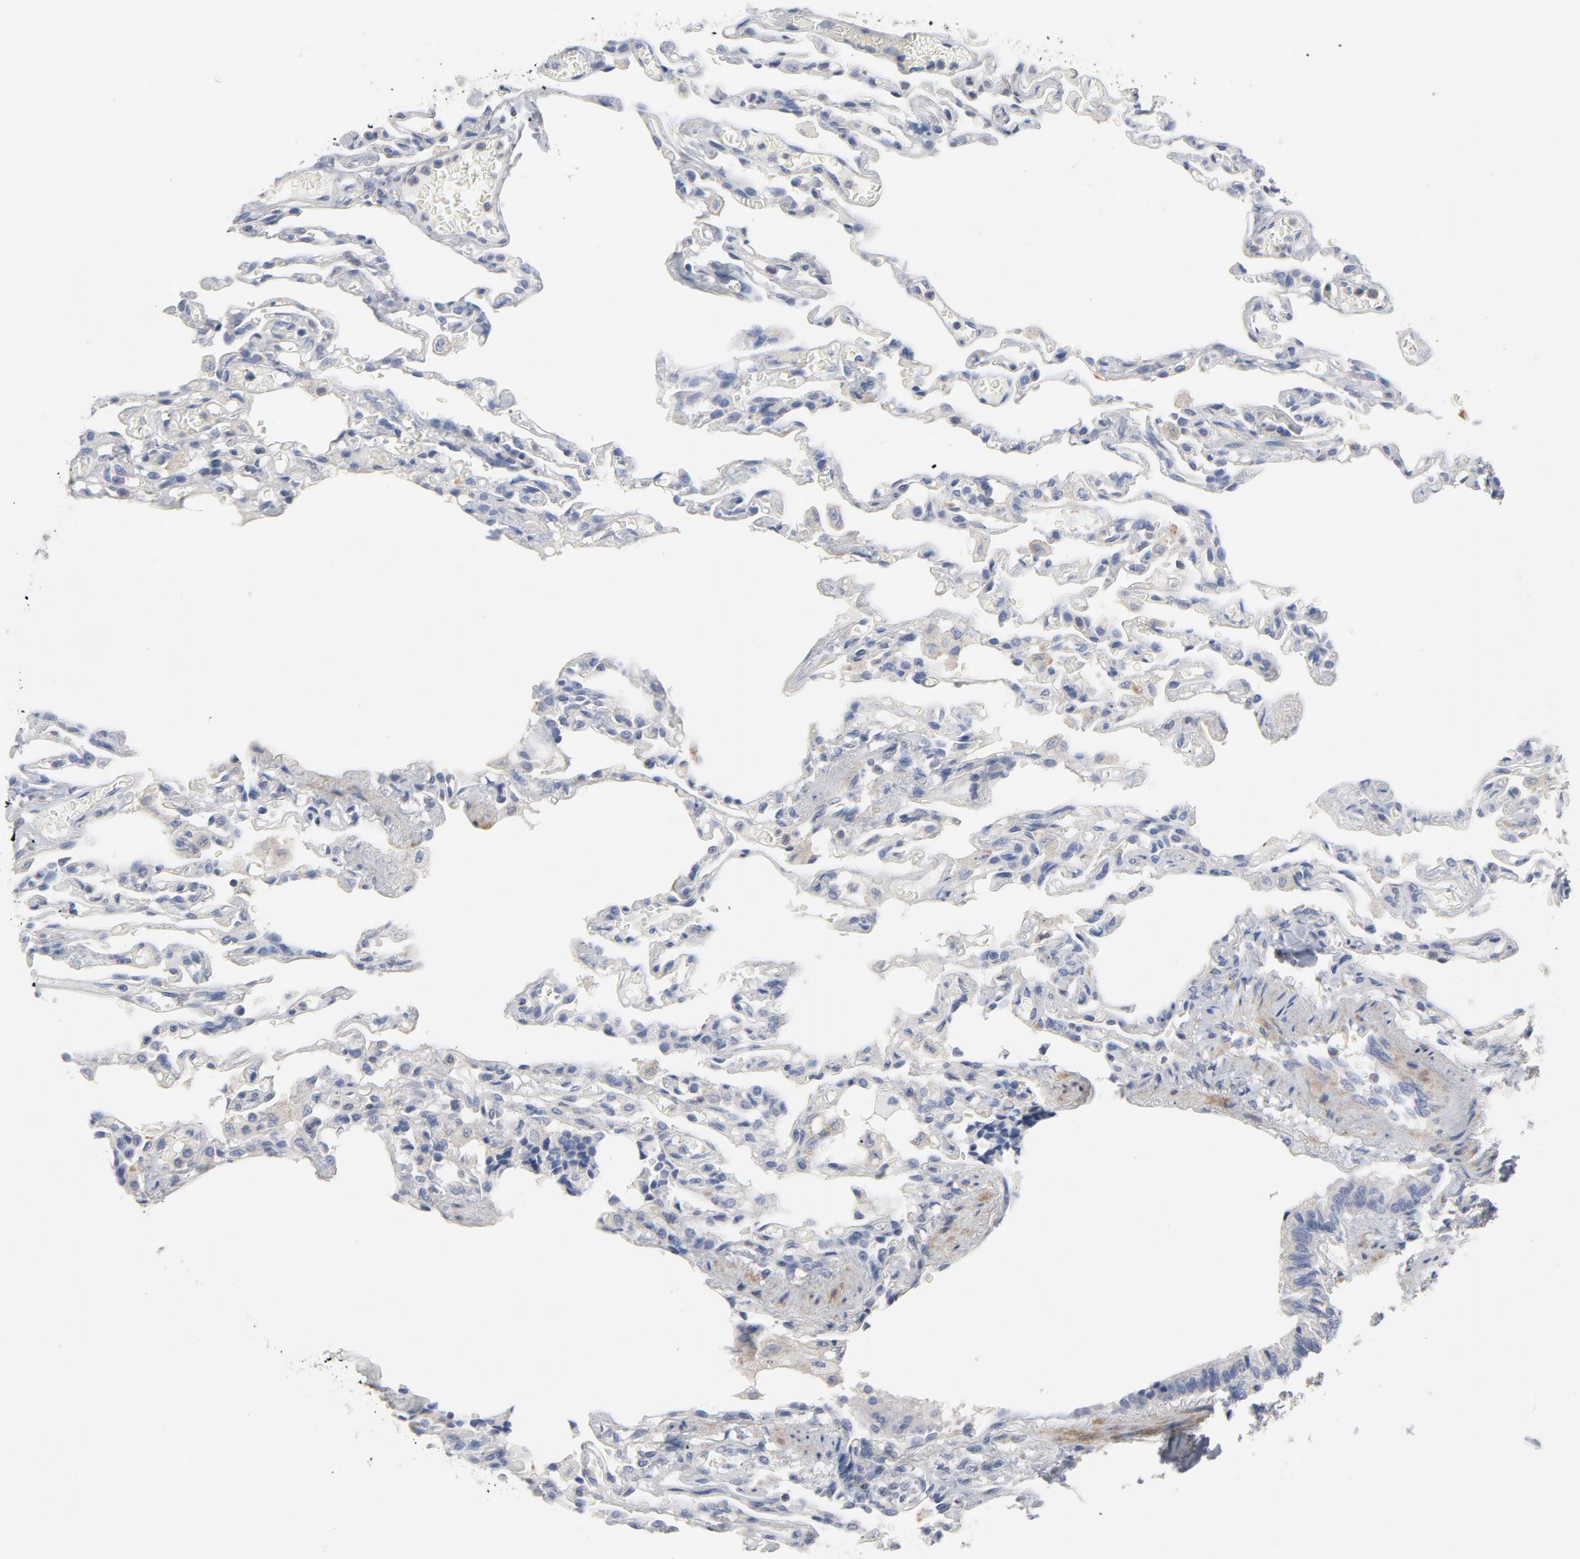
{"staining": {"intensity": "negative", "quantity": "none", "location": "none"}, "tissue": "lung", "cell_type": "Alveolar cells", "image_type": "normal", "snomed": [{"axis": "morphology", "description": "Normal tissue, NOS"}, {"axis": "topography", "description": "Lung"}], "caption": "This is a photomicrograph of immunohistochemistry staining of unremarkable lung, which shows no staining in alveolar cells.", "gene": "ROCK1", "patient": {"sex": "male", "age": 21}}